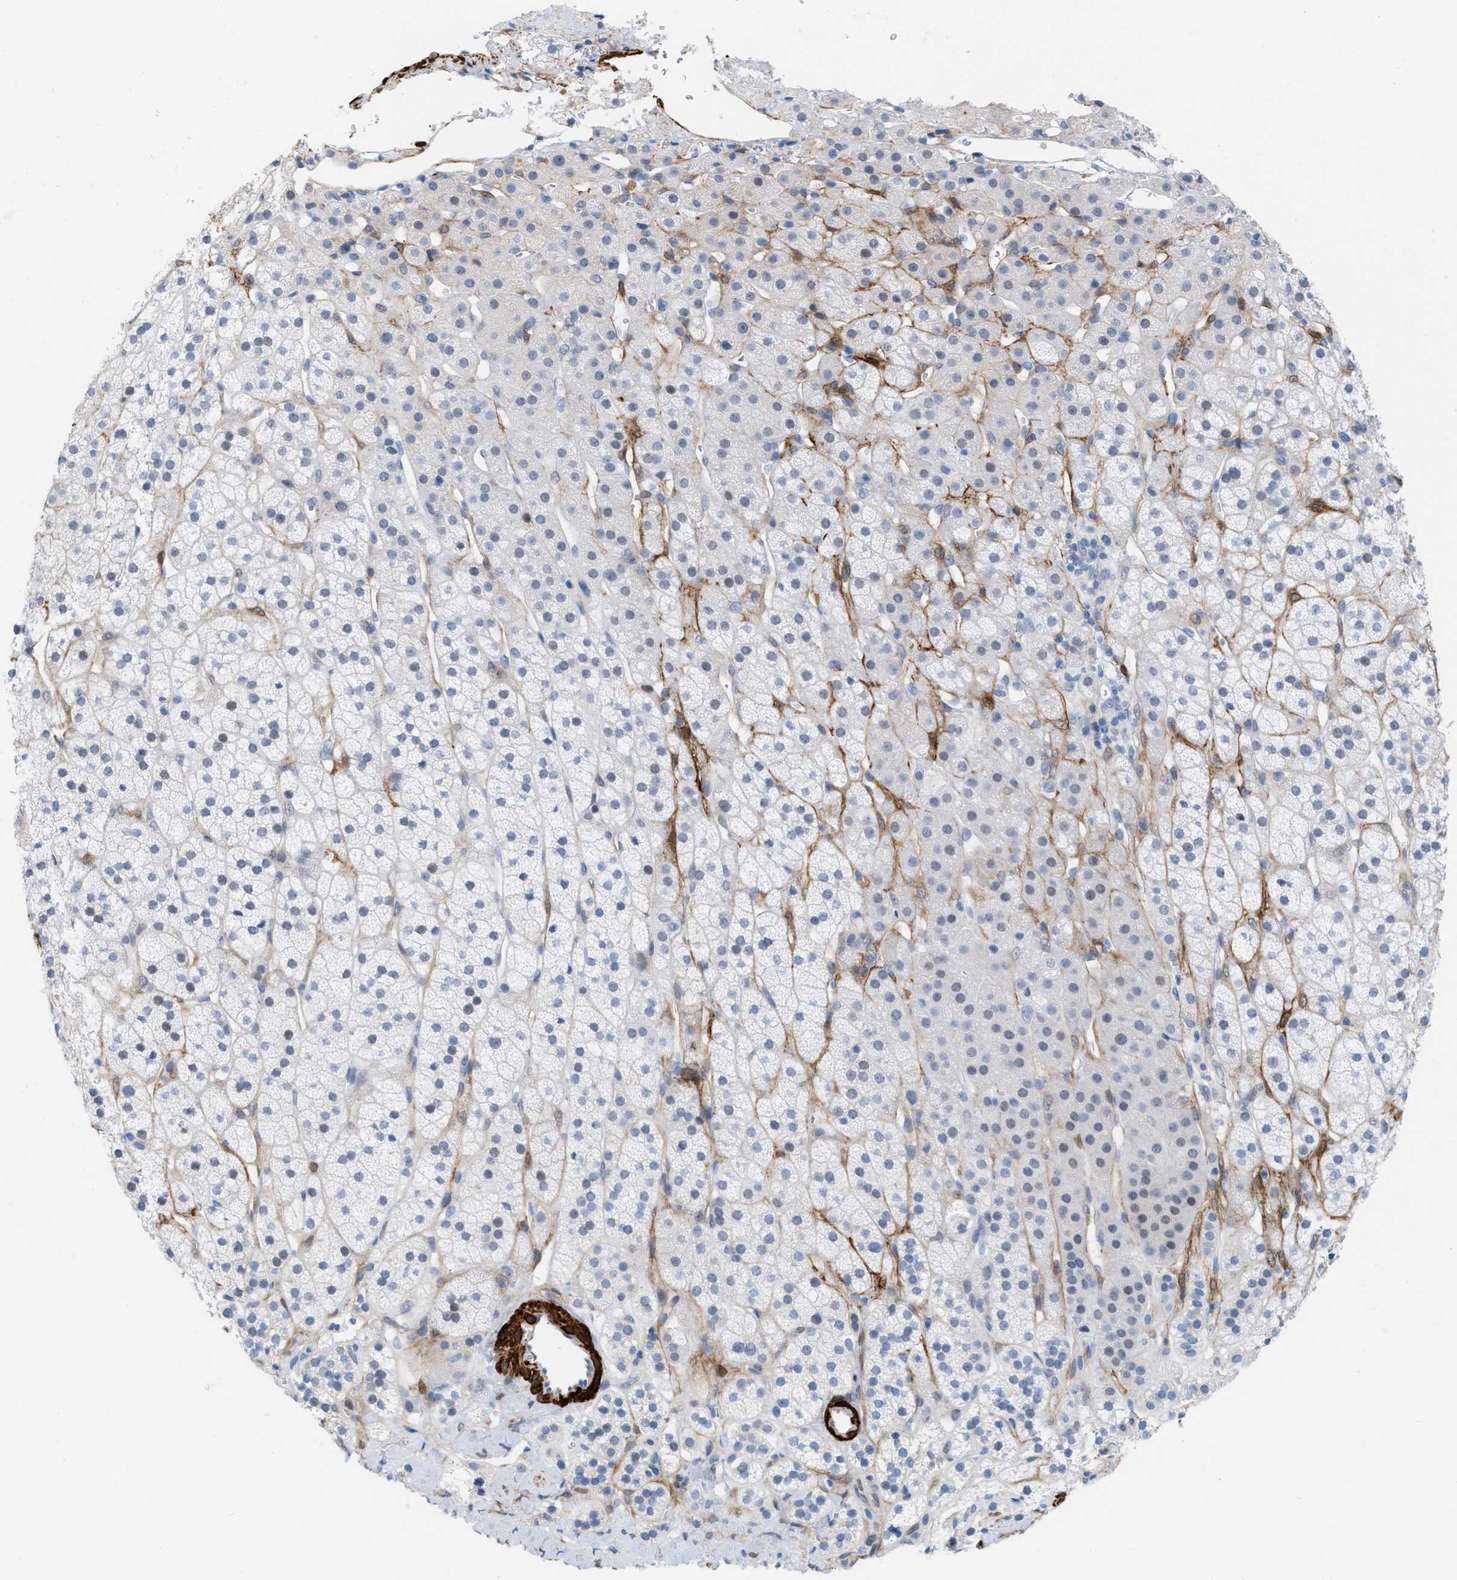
{"staining": {"intensity": "negative", "quantity": "none", "location": "none"}, "tissue": "adrenal gland", "cell_type": "Glandular cells", "image_type": "normal", "snomed": [{"axis": "morphology", "description": "Normal tissue, NOS"}, {"axis": "topography", "description": "Adrenal gland"}], "caption": "Immunohistochemistry histopathology image of unremarkable adrenal gland: human adrenal gland stained with DAB (3,3'-diaminobenzidine) displays no significant protein staining in glandular cells.", "gene": "TAGLN", "patient": {"sex": "male", "age": 56}}